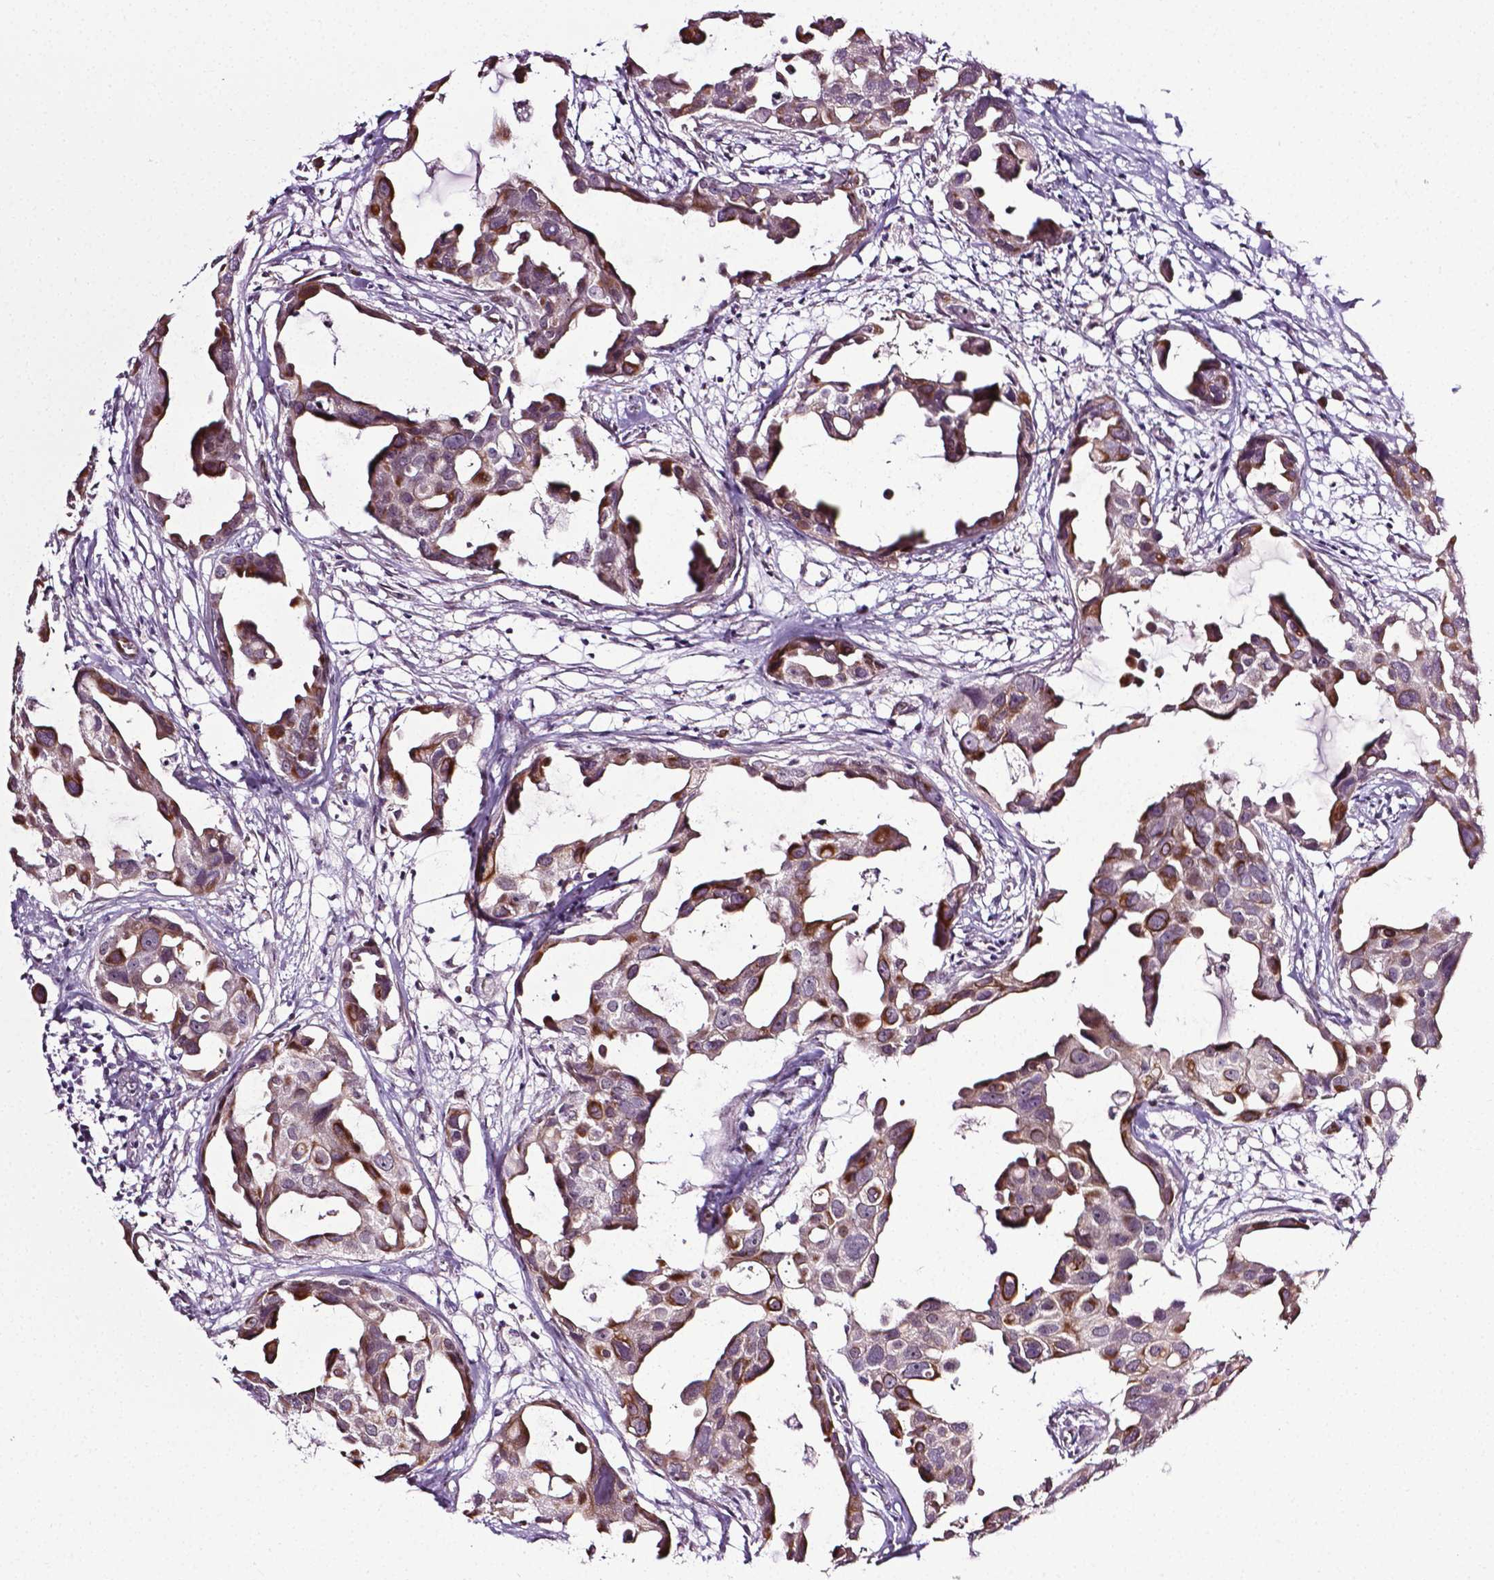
{"staining": {"intensity": "strong", "quantity": "<25%", "location": "cytoplasmic/membranous"}, "tissue": "breast cancer", "cell_type": "Tumor cells", "image_type": "cancer", "snomed": [{"axis": "morphology", "description": "Duct carcinoma"}, {"axis": "topography", "description": "Breast"}], "caption": "IHC micrograph of breast cancer (infiltrating ductal carcinoma) stained for a protein (brown), which exhibits medium levels of strong cytoplasmic/membranous expression in about <25% of tumor cells.", "gene": "PTGER3", "patient": {"sex": "female", "age": 38}}